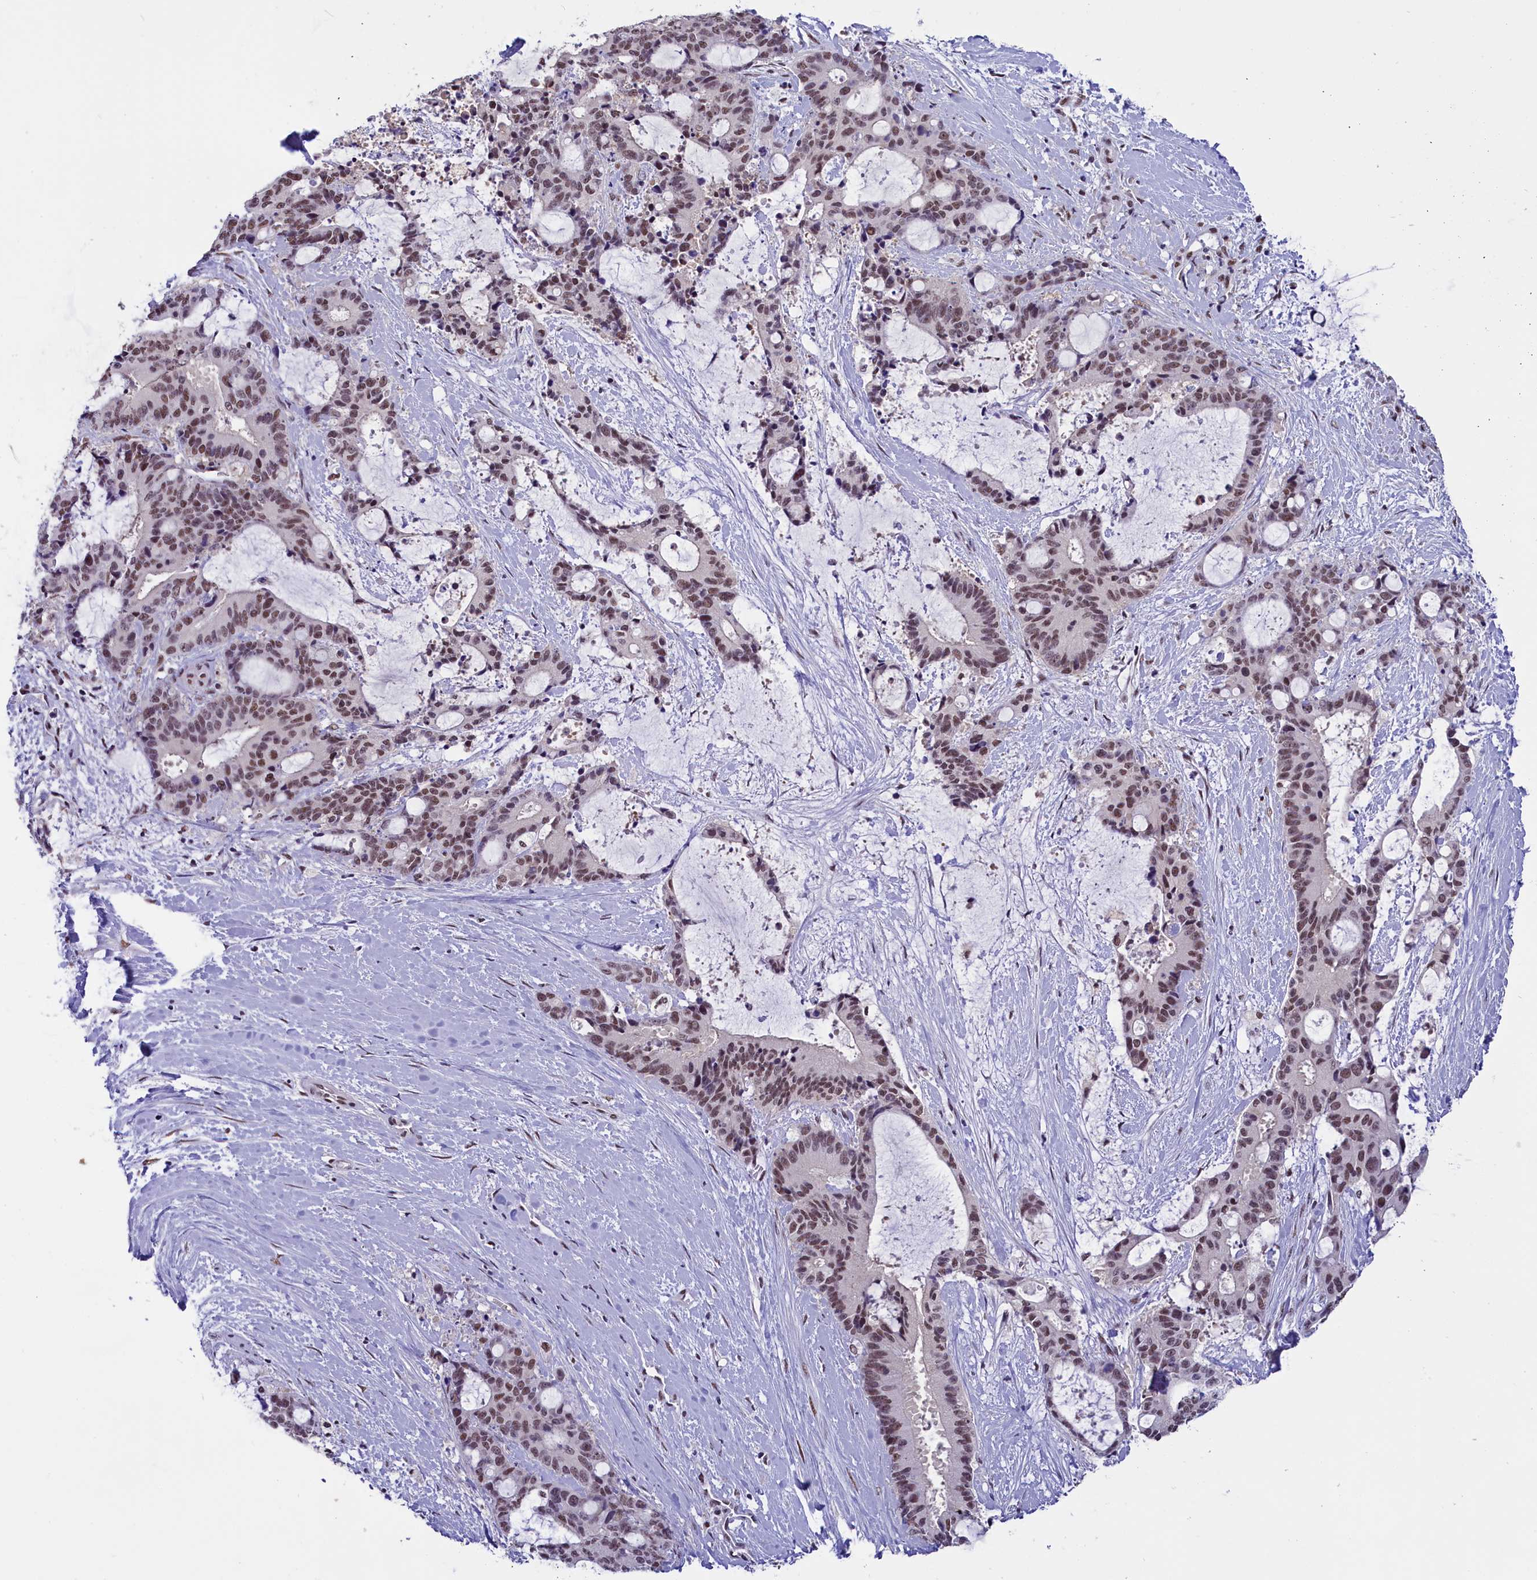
{"staining": {"intensity": "moderate", "quantity": ">75%", "location": "nuclear"}, "tissue": "liver cancer", "cell_type": "Tumor cells", "image_type": "cancer", "snomed": [{"axis": "morphology", "description": "Normal tissue, NOS"}, {"axis": "morphology", "description": "Cholangiocarcinoma"}, {"axis": "topography", "description": "Liver"}, {"axis": "topography", "description": "Peripheral nerve tissue"}], "caption": "Moderate nuclear protein expression is seen in approximately >75% of tumor cells in cholangiocarcinoma (liver).", "gene": "ZC3H4", "patient": {"sex": "female", "age": 73}}